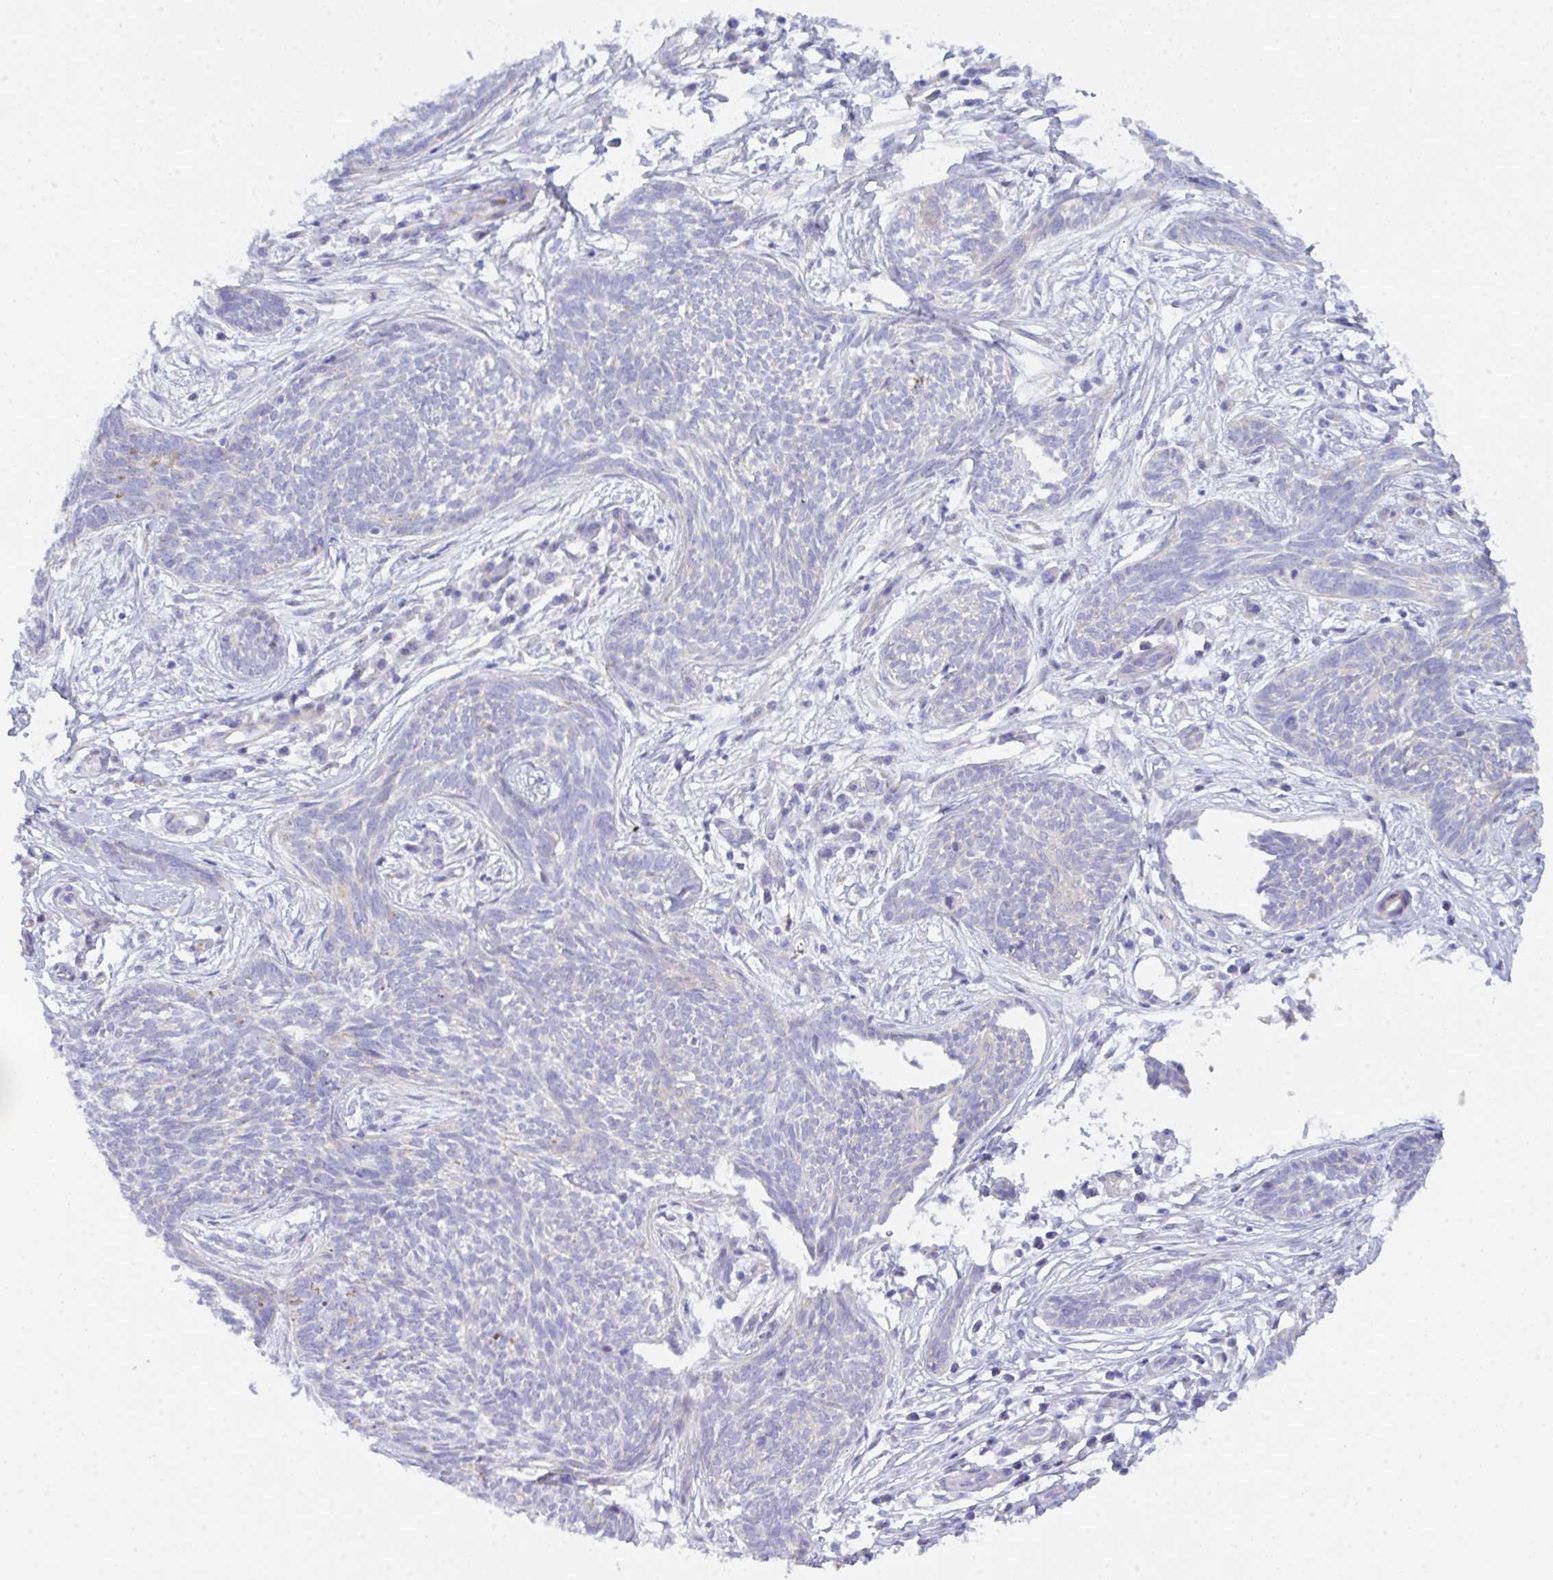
{"staining": {"intensity": "negative", "quantity": "none", "location": "none"}, "tissue": "skin cancer", "cell_type": "Tumor cells", "image_type": "cancer", "snomed": [{"axis": "morphology", "description": "Basal cell carcinoma"}, {"axis": "topography", "description": "Skin"}, {"axis": "topography", "description": "Skin, foot"}], "caption": "Basal cell carcinoma (skin) was stained to show a protein in brown. There is no significant expression in tumor cells. The staining was performed using DAB (3,3'-diaminobenzidine) to visualize the protein expression in brown, while the nuclei were stained in blue with hematoxylin (Magnification: 20x).", "gene": "CEP170B", "patient": {"sex": "female", "age": 86}}